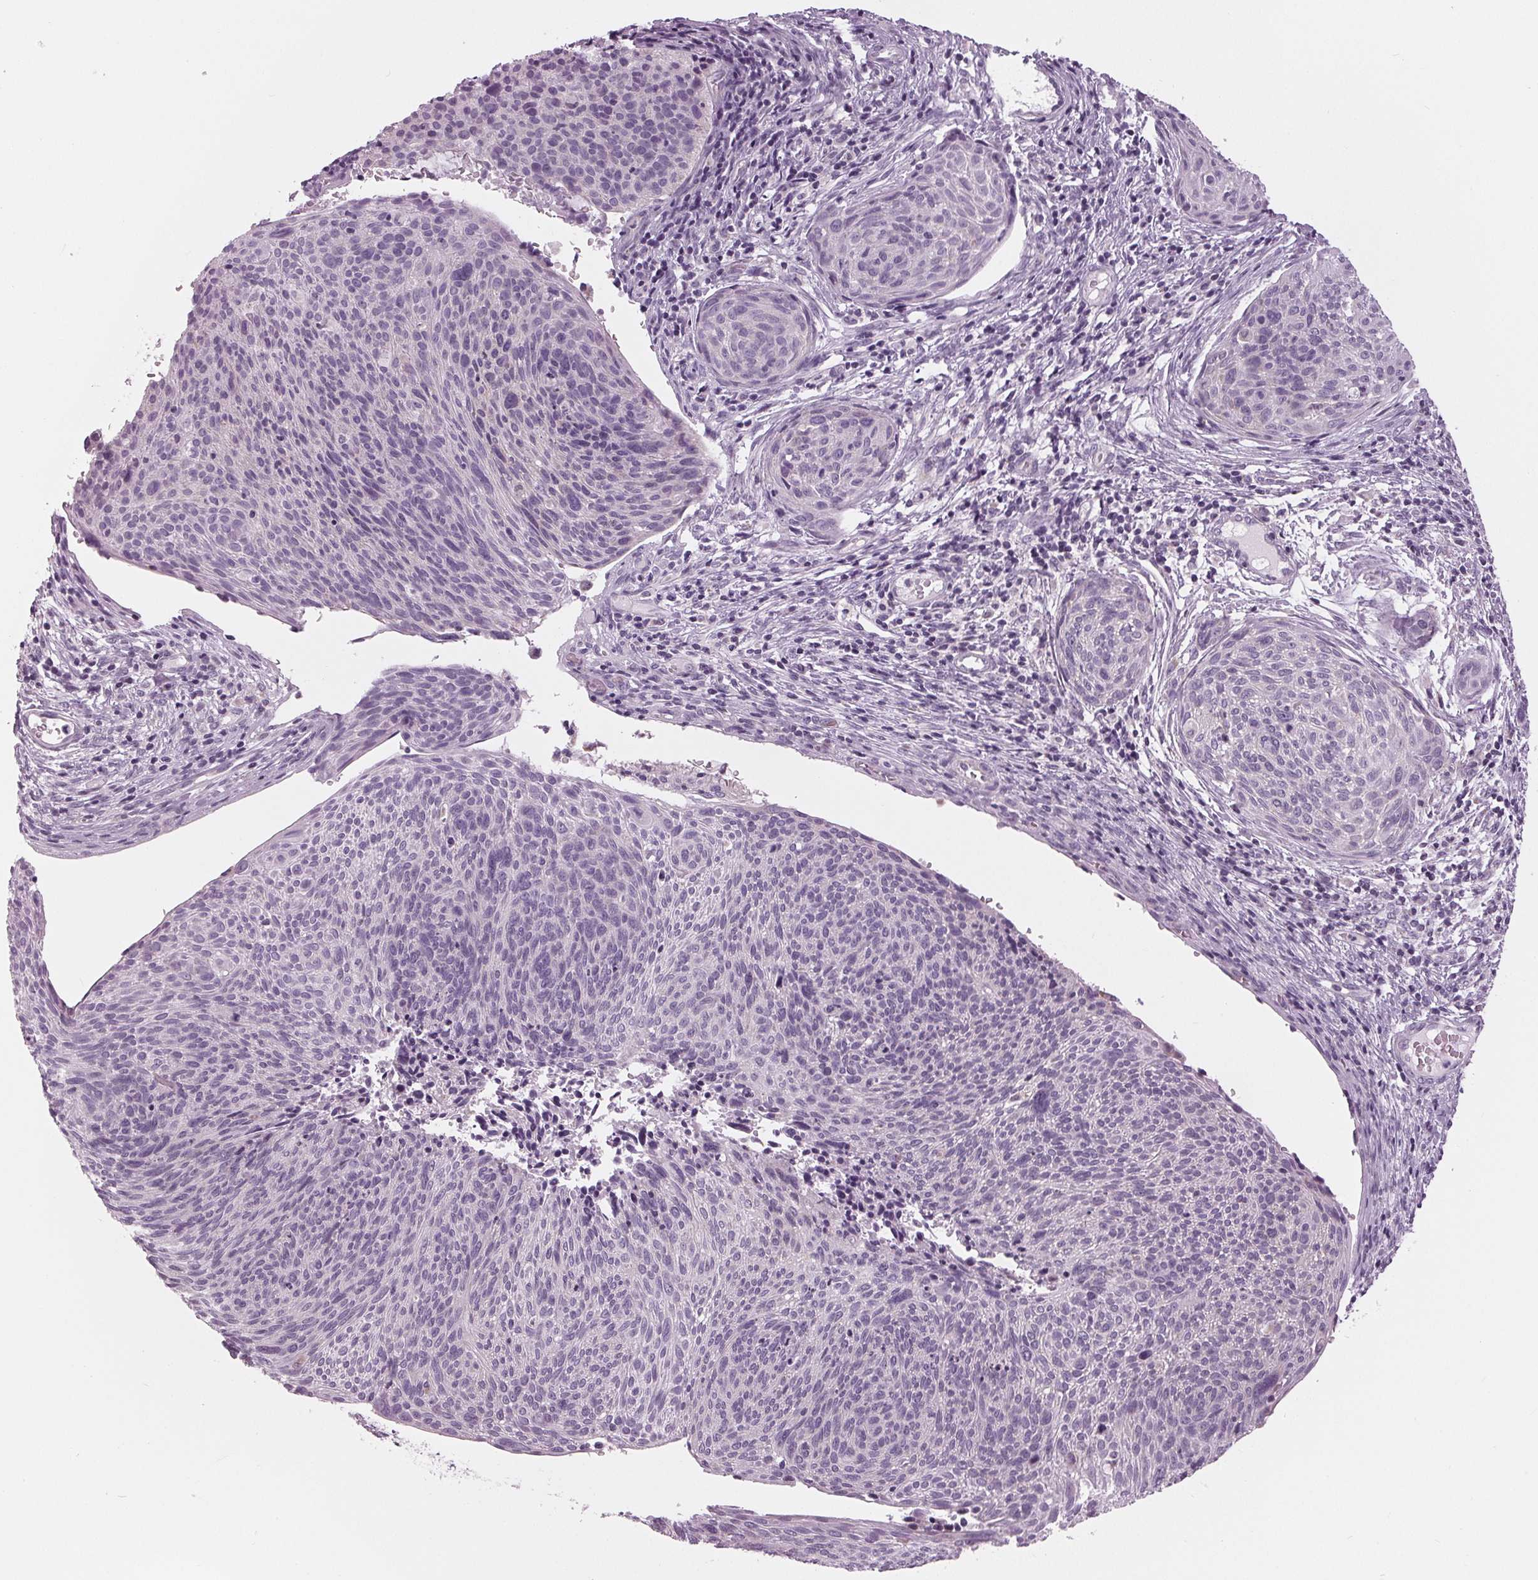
{"staining": {"intensity": "negative", "quantity": "none", "location": "none"}, "tissue": "cervical cancer", "cell_type": "Tumor cells", "image_type": "cancer", "snomed": [{"axis": "morphology", "description": "Squamous cell carcinoma, NOS"}, {"axis": "topography", "description": "Cervix"}], "caption": "This is an IHC histopathology image of human squamous cell carcinoma (cervical). There is no expression in tumor cells.", "gene": "SAMD4A", "patient": {"sex": "female", "age": 49}}